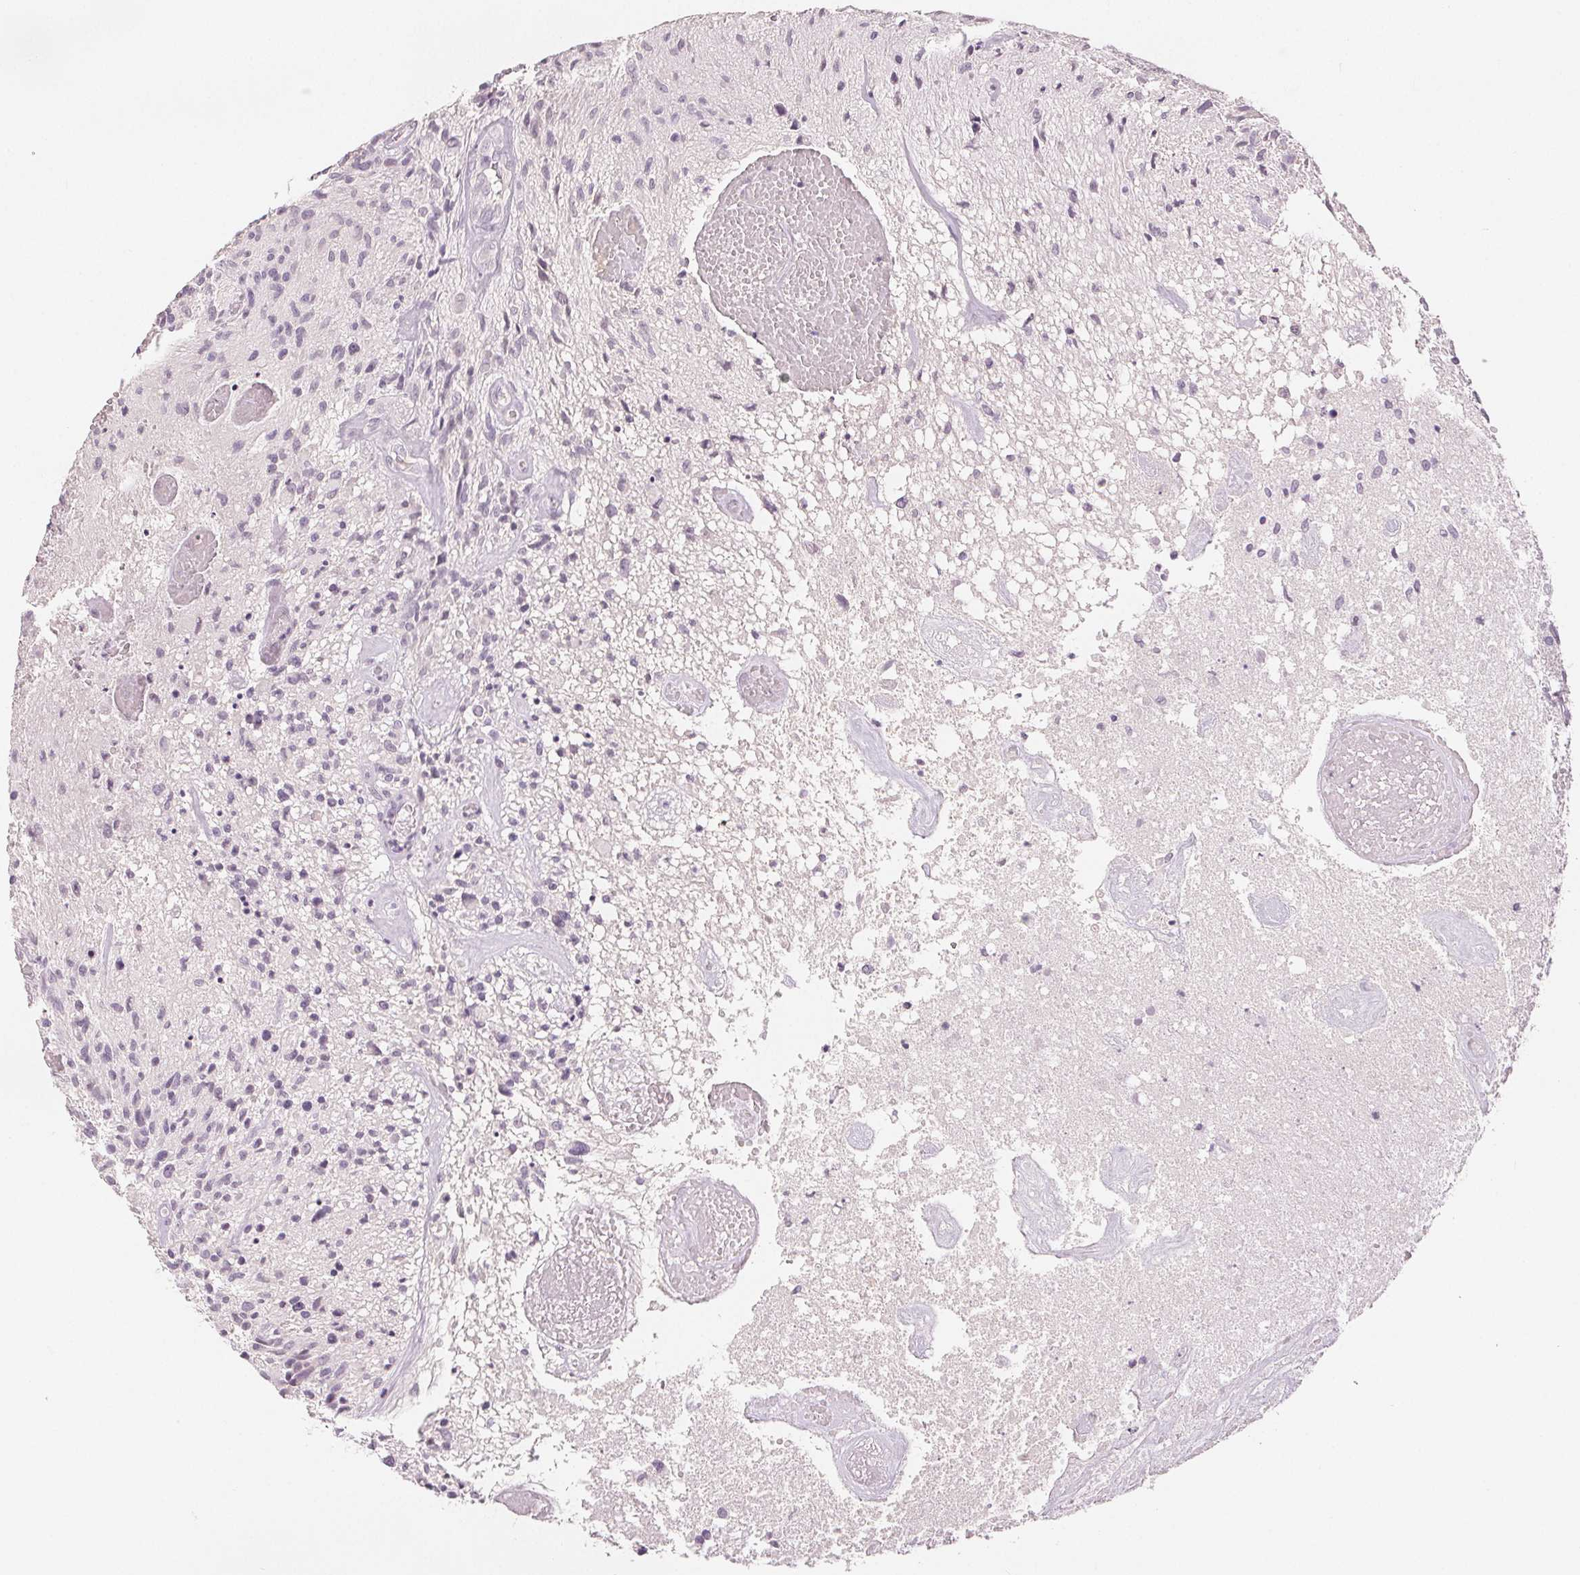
{"staining": {"intensity": "negative", "quantity": "none", "location": "none"}, "tissue": "glioma", "cell_type": "Tumor cells", "image_type": "cancer", "snomed": [{"axis": "morphology", "description": "Glioma, malignant, High grade"}, {"axis": "topography", "description": "Brain"}], "caption": "High power microscopy histopathology image of an immunohistochemistry photomicrograph of glioma, revealing no significant positivity in tumor cells.", "gene": "SLC27A5", "patient": {"sex": "male", "age": 75}}